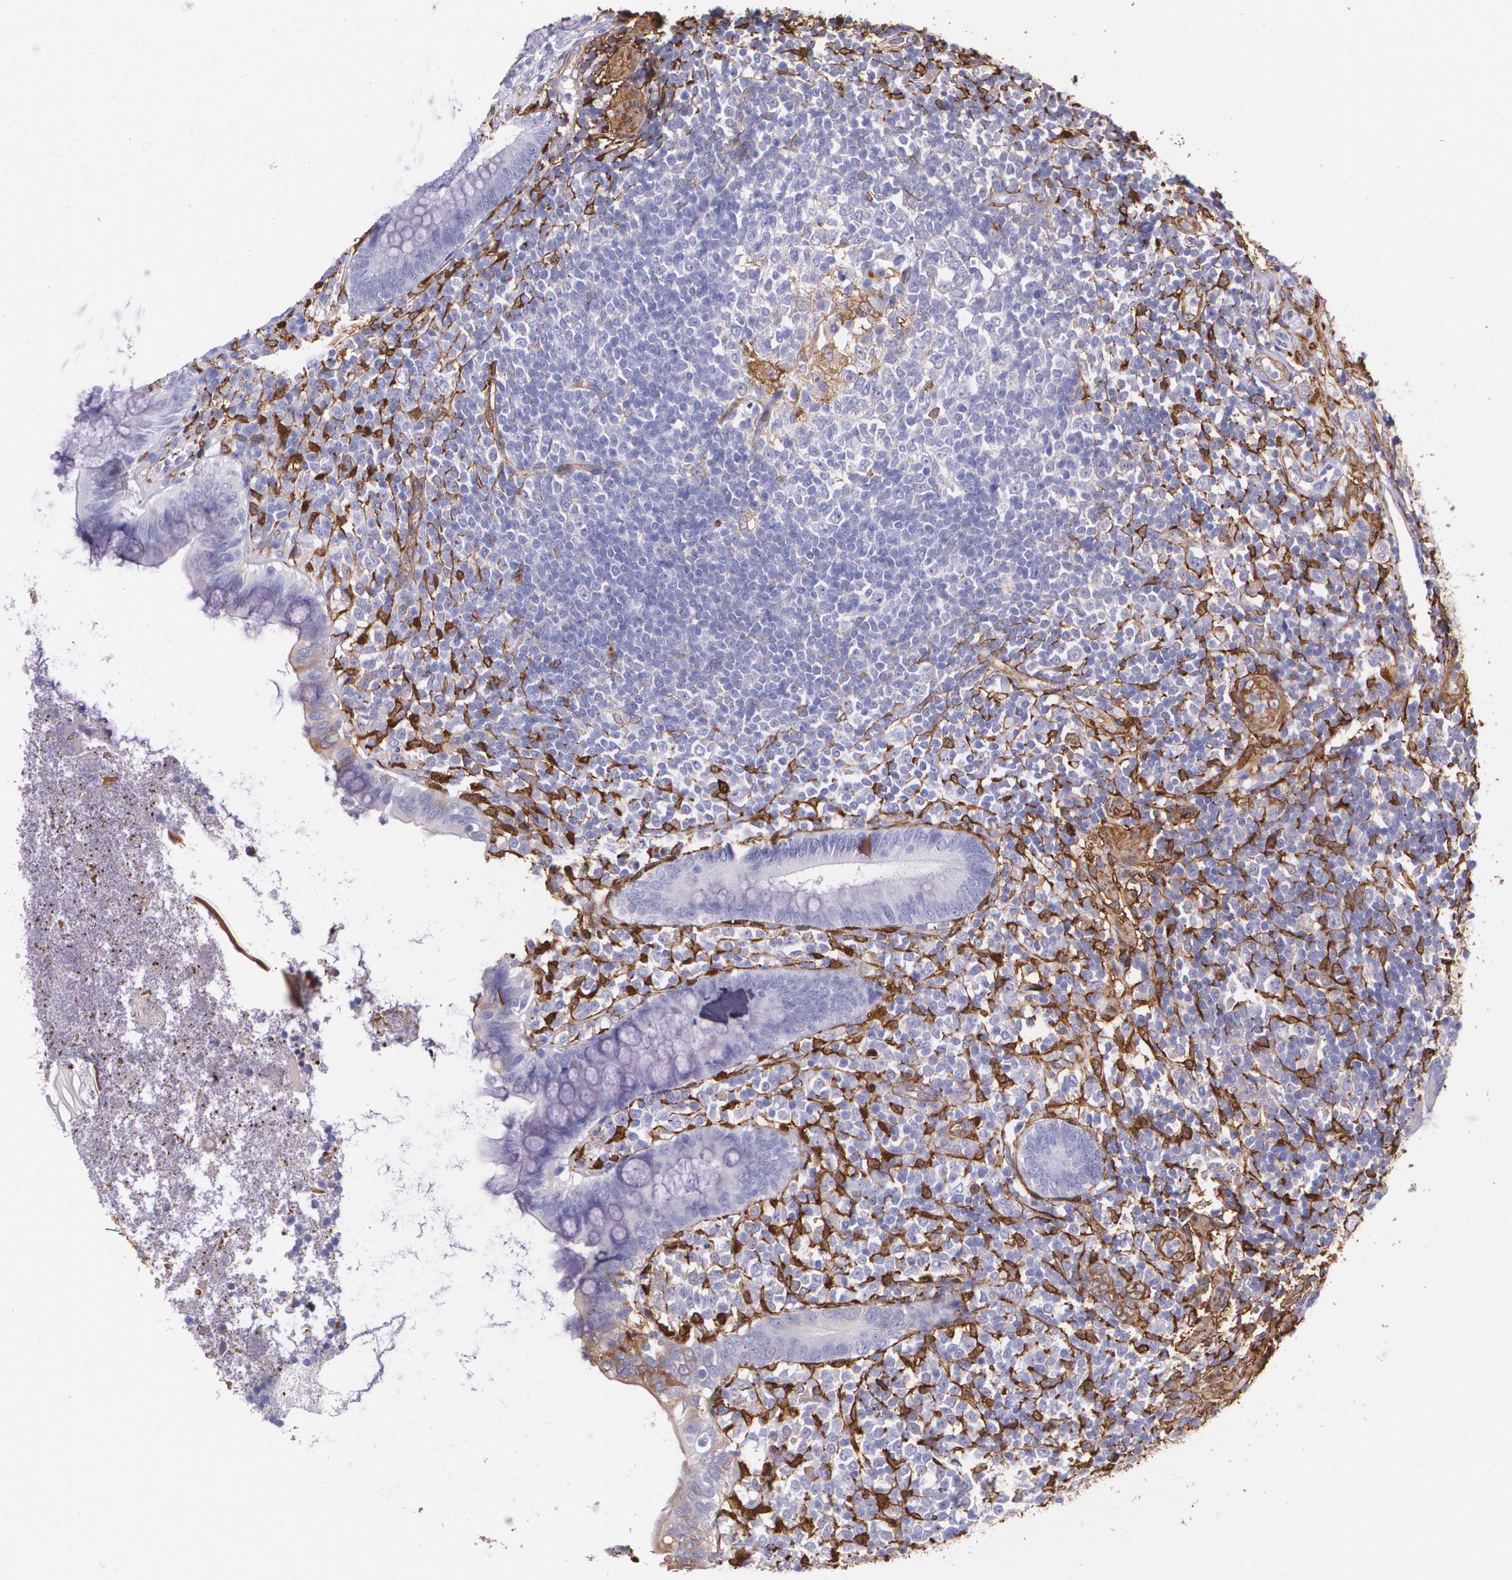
{"staining": {"intensity": "negative", "quantity": "none", "location": "none"}, "tissue": "appendix", "cell_type": "Glandular cells", "image_type": "normal", "snomed": [{"axis": "morphology", "description": "Normal tissue, NOS"}, {"axis": "topography", "description": "Appendix"}], "caption": "Immunohistochemical staining of unremarkable human appendix demonstrates no significant staining in glandular cells.", "gene": "MMP2", "patient": {"sex": "female", "age": 66}}